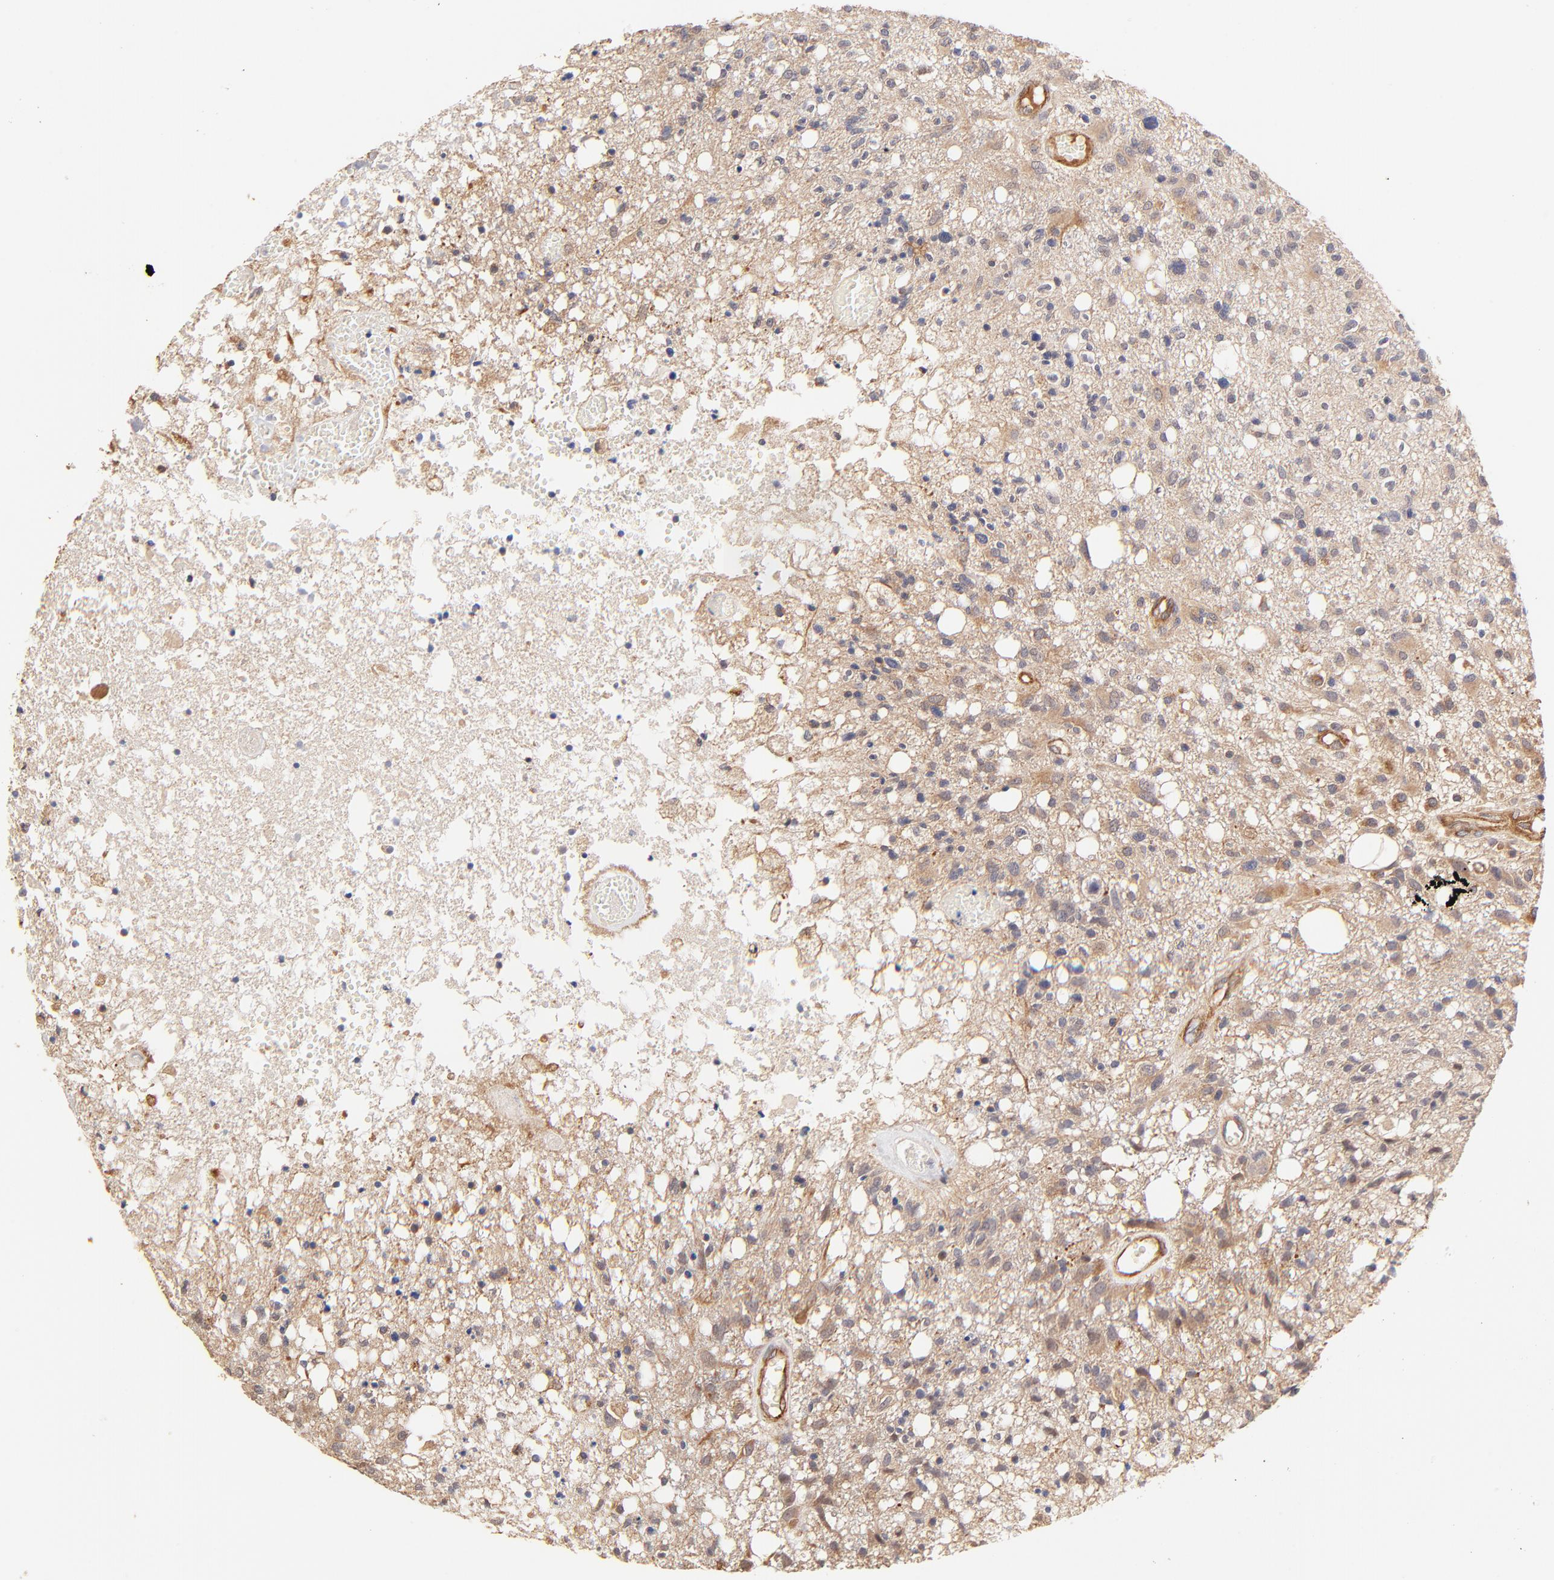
{"staining": {"intensity": "weak", "quantity": ">75%", "location": "cytoplasmic/membranous"}, "tissue": "glioma", "cell_type": "Tumor cells", "image_type": "cancer", "snomed": [{"axis": "morphology", "description": "Glioma, malignant, High grade"}, {"axis": "topography", "description": "Cerebral cortex"}], "caption": "An immunohistochemistry (IHC) photomicrograph of neoplastic tissue is shown. Protein staining in brown labels weak cytoplasmic/membranous positivity in malignant high-grade glioma within tumor cells.", "gene": "TNFAIP3", "patient": {"sex": "male", "age": 76}}